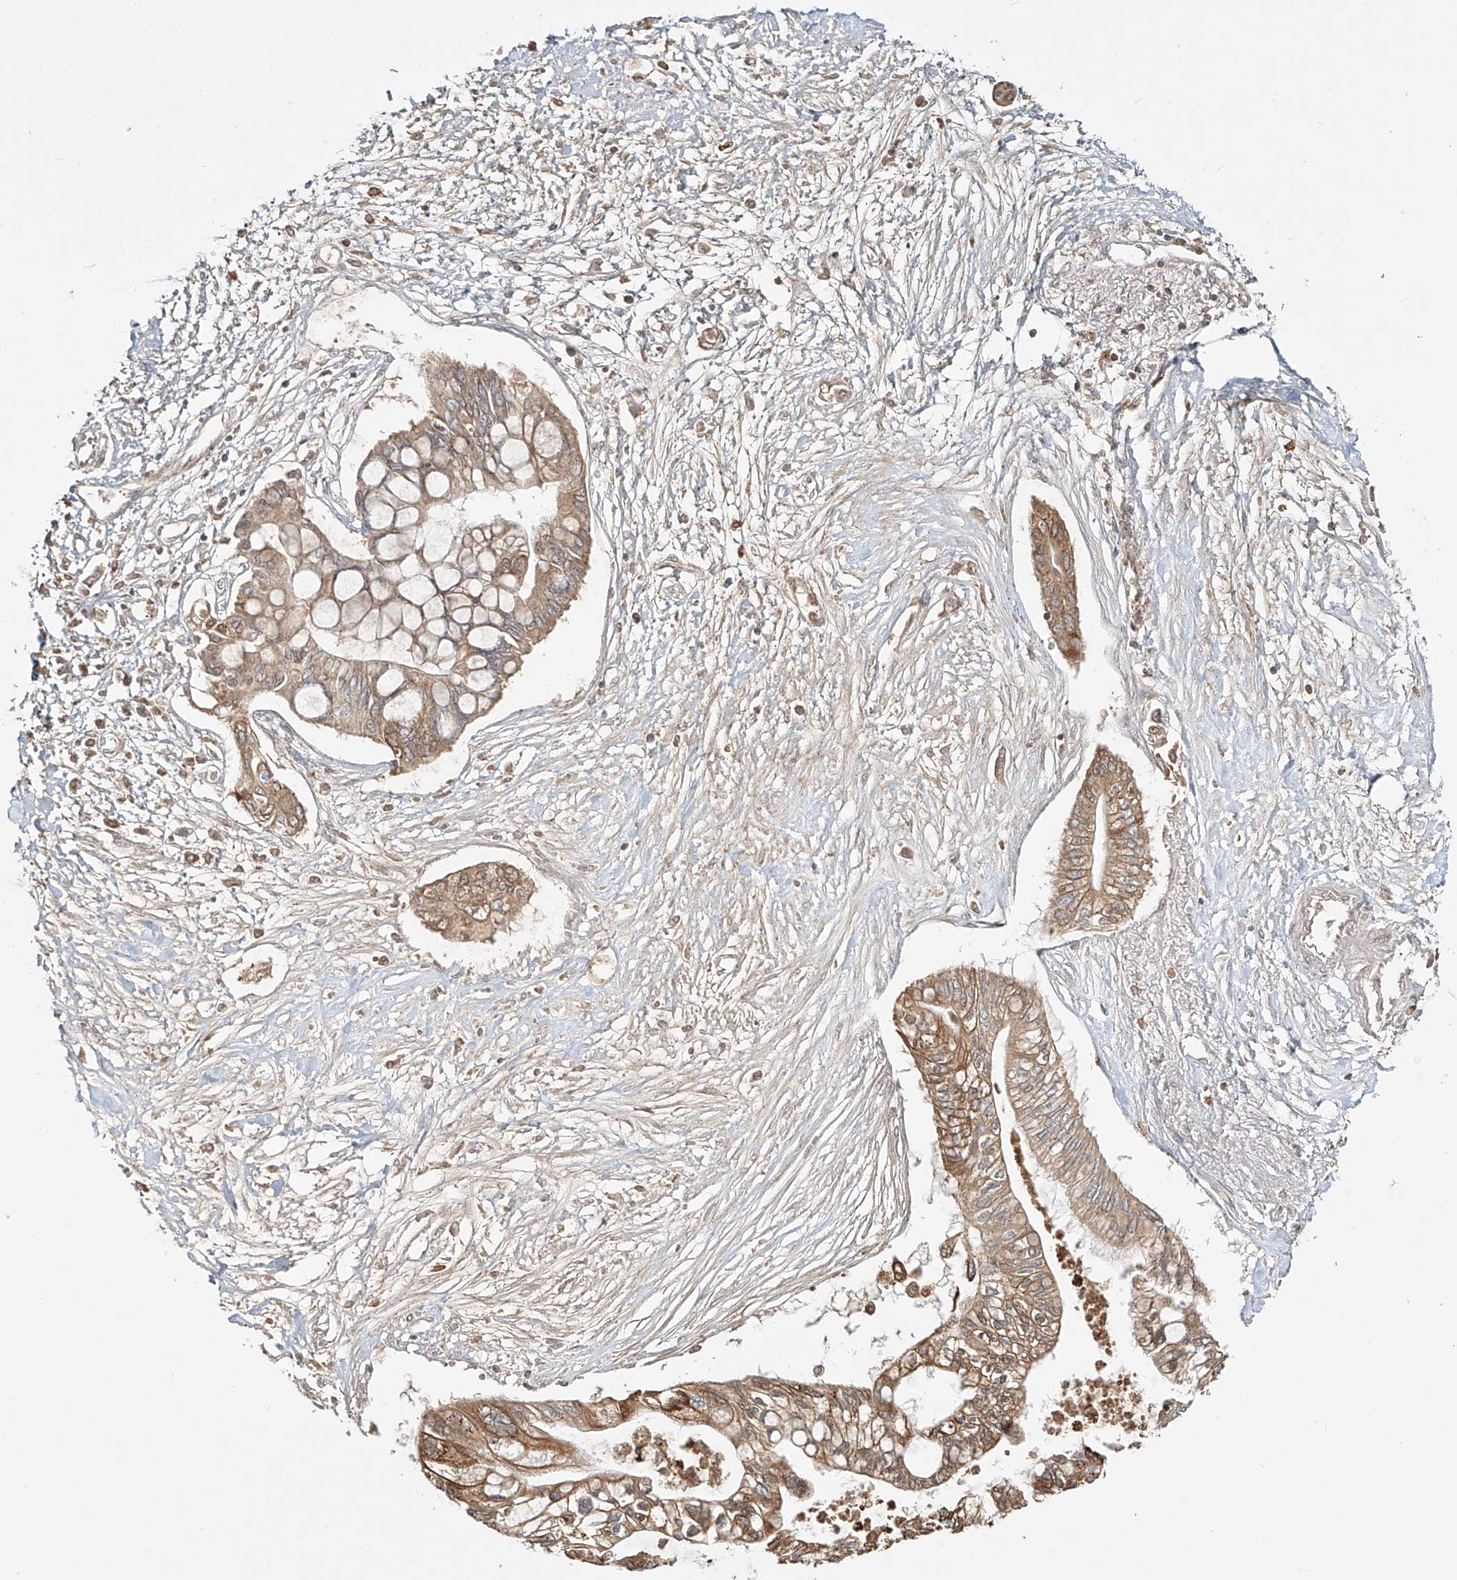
{"staining": {"intensity": "moderate", "quantity": ">75%", "location": "cytoplasmic/membranous"}, "tissue": "pancreatic cancer", "cell_type": "Tumor cells", "image_type": "cancer", "snomed": [{"axis": "morphology", "description": "Adenocarcinoma, NOS"}, {"axis": "topography", "description": "Pancreas"}], "caption": "Human pancreatic cancer (adenocarcinoma) stained with a brown dye exhibits moderate cytoplasmic/membranous positive staining in about >75% of tumor cells.", "gene": "ERO1A", "patient": {"sex": "female", "age": 77}}